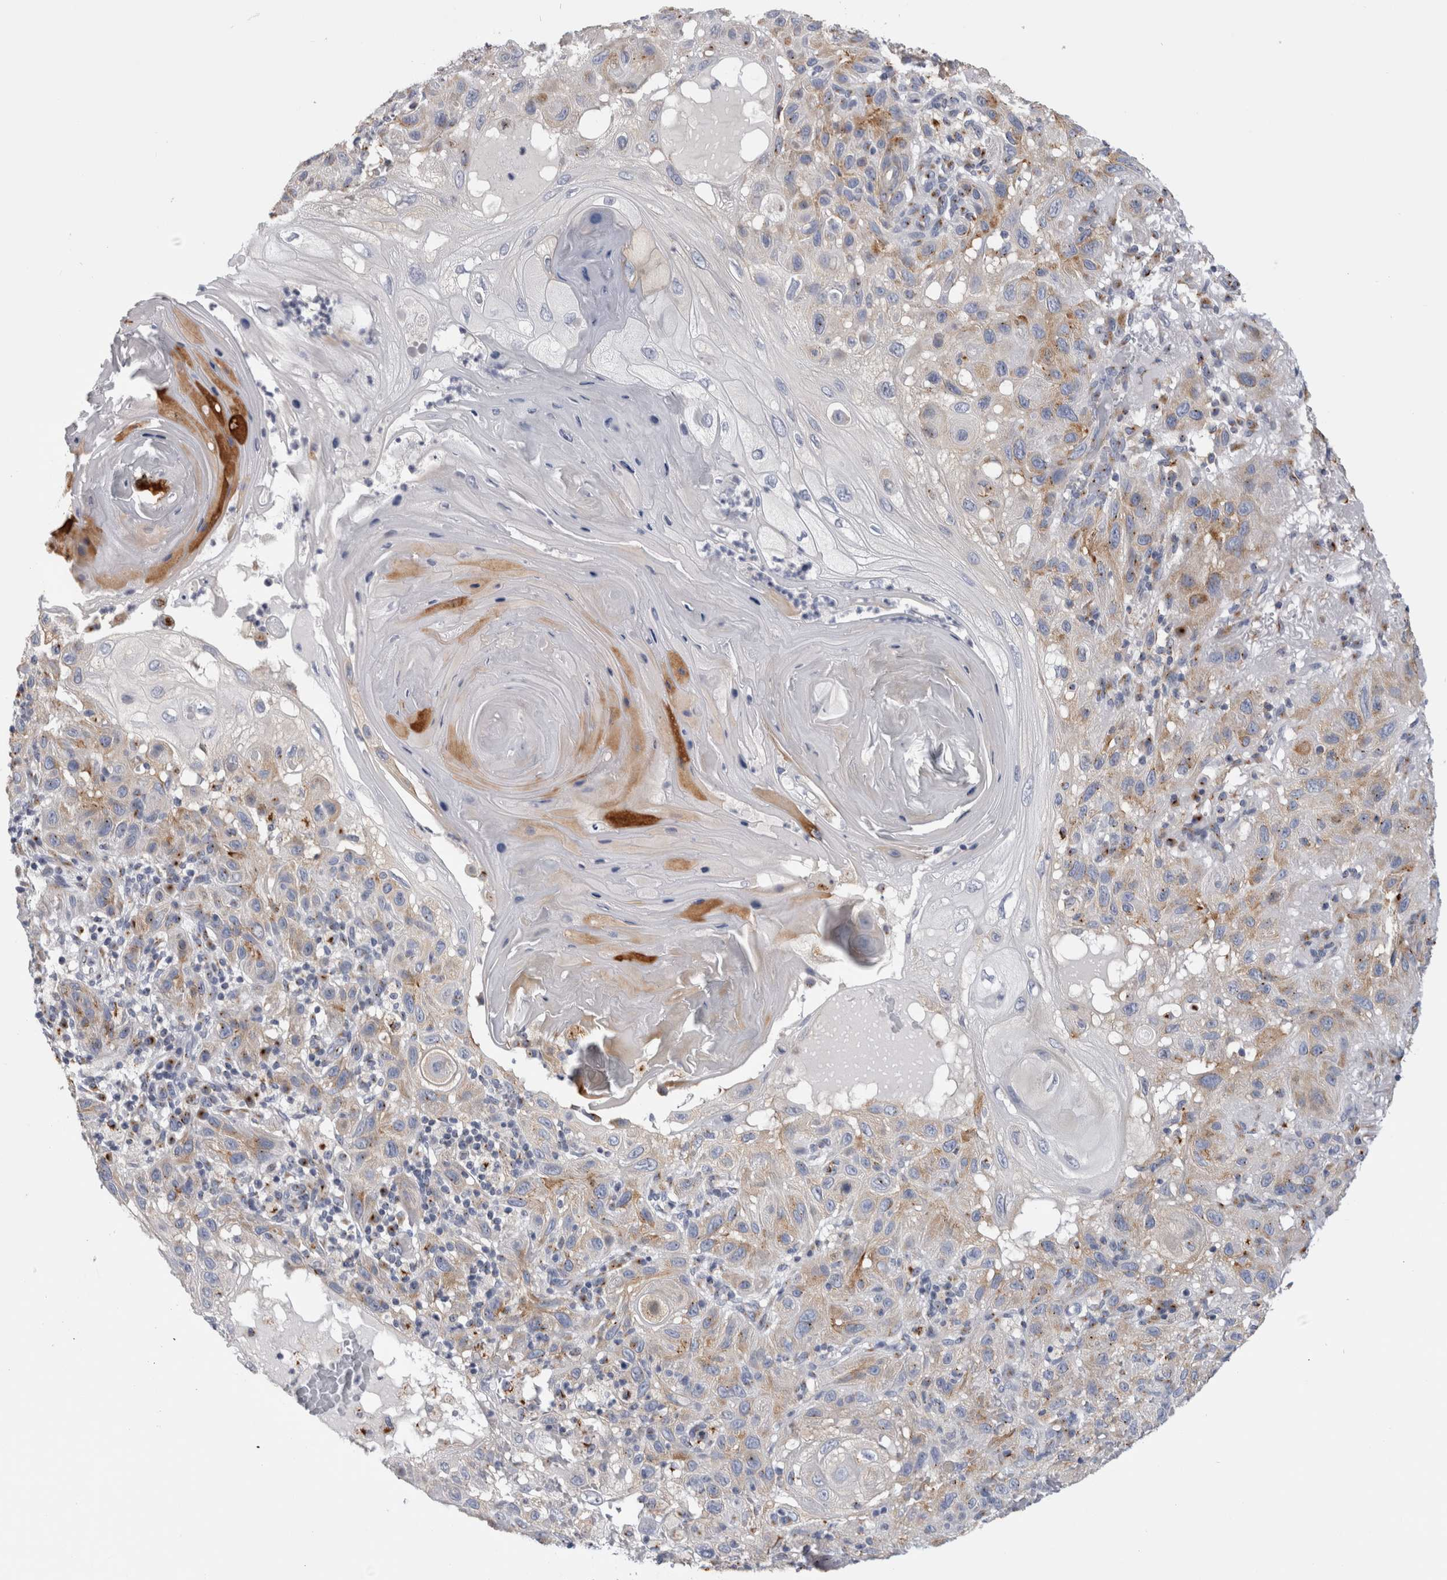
{"staining": {"intensity": "moderate", "quantity": ">75%", "location": "cytoplasmic/membranous"}, "tissue": "skin cancer", "cell_type": "Tumor cells", "image_type": "cancer", "snomed": [{"axis": "morphology", "description": "Normal tissue, NOS"}, {"axis": "morphology", "description": "Squamous cell carcinoma, NOS"}, {"axis": "topography", "description": "Skin"}], "caption": "Tumor cells show medium levels of moderate cytoplasmic/membranous expression in approximately >75% of cells in human skin cancer.", "gene": "AKAP9", "patient": {"sex": "female", "age": 96}}